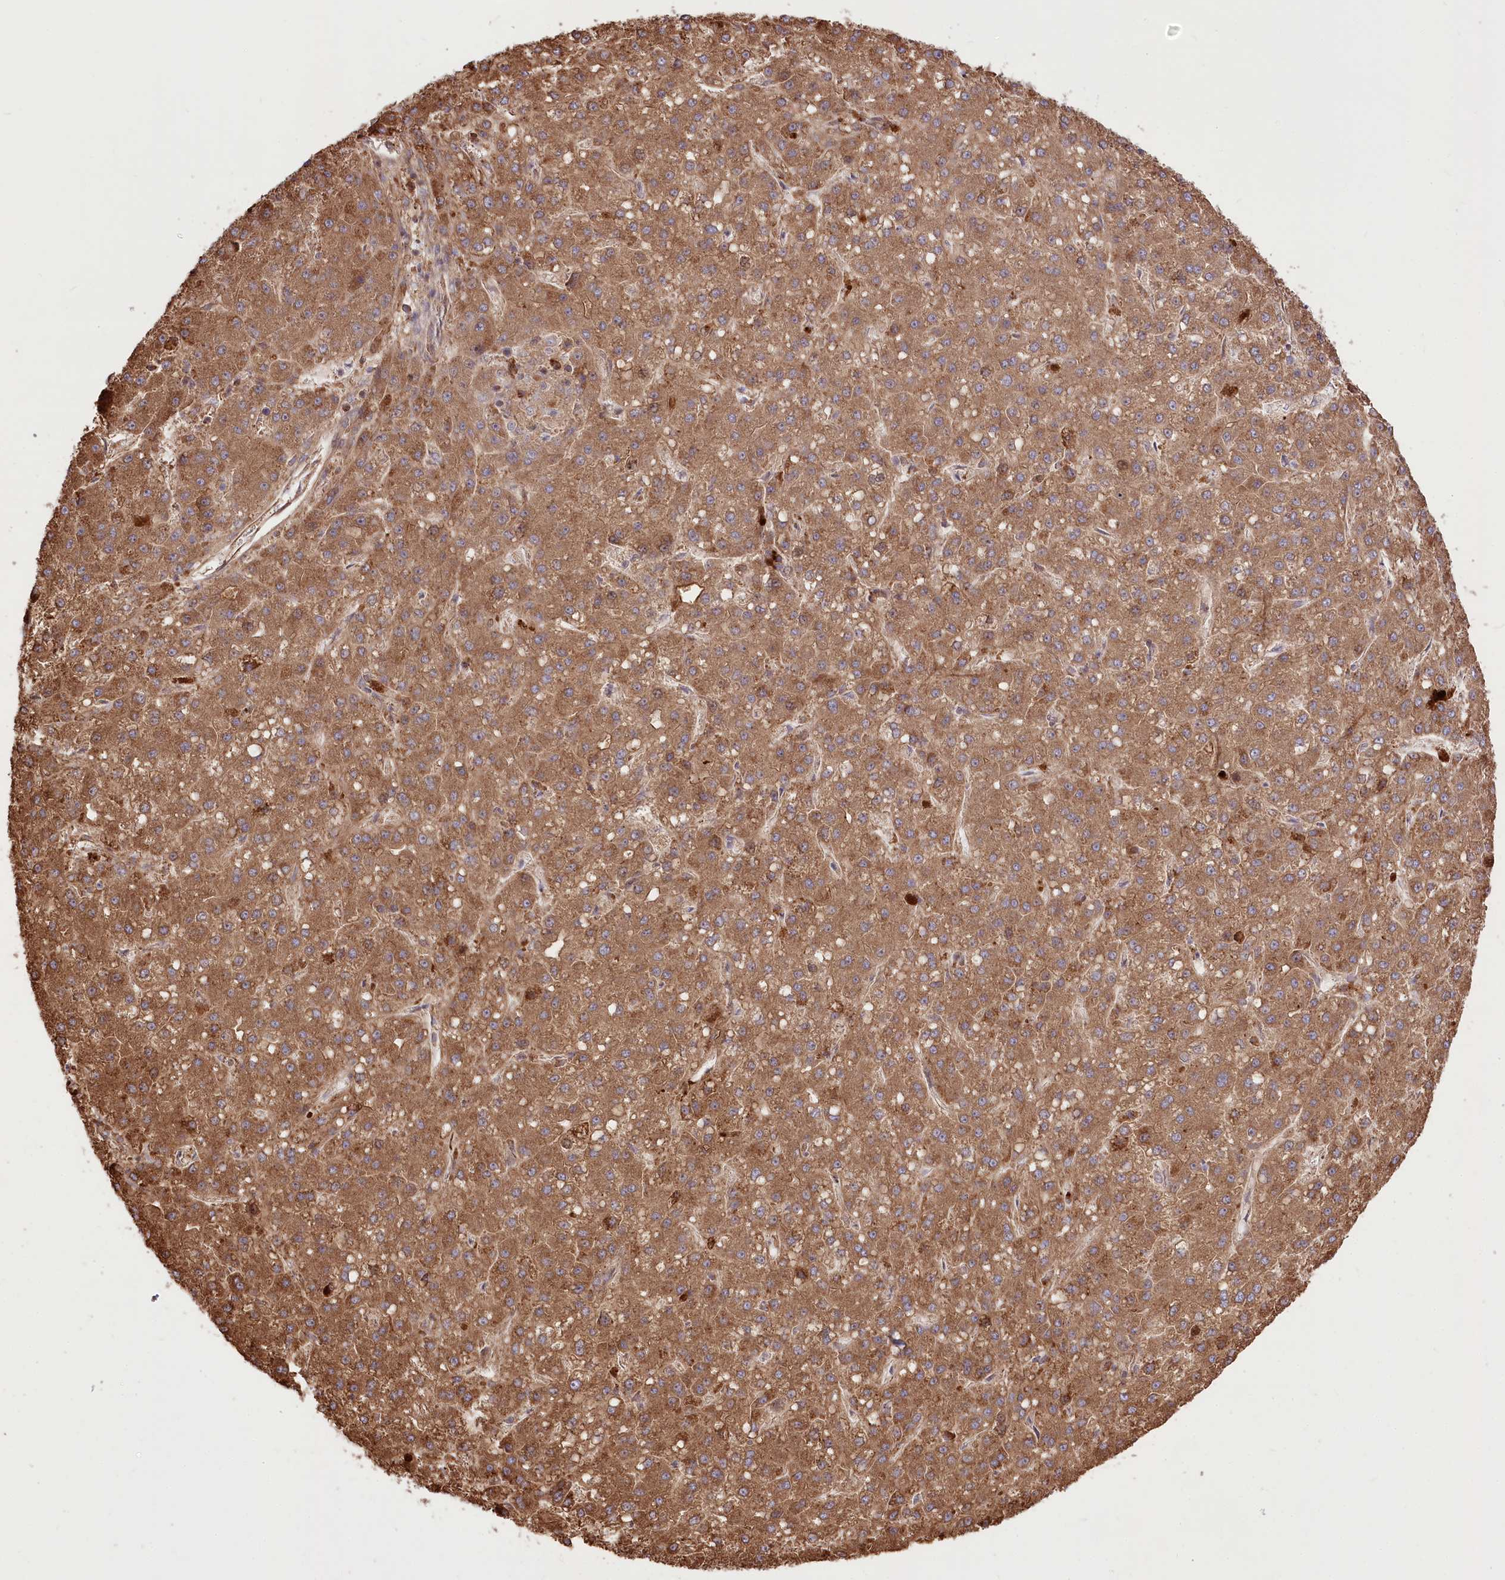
{"staining": {"intensity": "moderate", "quantity": ">75%", "location": "cytoplasmic/membranous"}, "tissue": "liver cancer", "cell_type": "Tumor cells", "image_type": "cancer", "snomed": [{"axis": "morphology", "description": "Carcinoma, Hepatocellular, NOS"}, {"axis": "topography", "description": "Liver"}], "caption": "Immunohistochemistry staining of liver hepatocellular carcinoma, which exhibits medium levels of moderate cytoplasmic/membranous staining in about >75% of tumor cells indicating moderate cytoplasmic/membranous protein positivity. The staining was performed using DAB (brown) for protein detection and nuclei were counterstained in hematoxylin (blue).", "gene": "RNF24", "patient": {"sex": "male", "age": 67}}